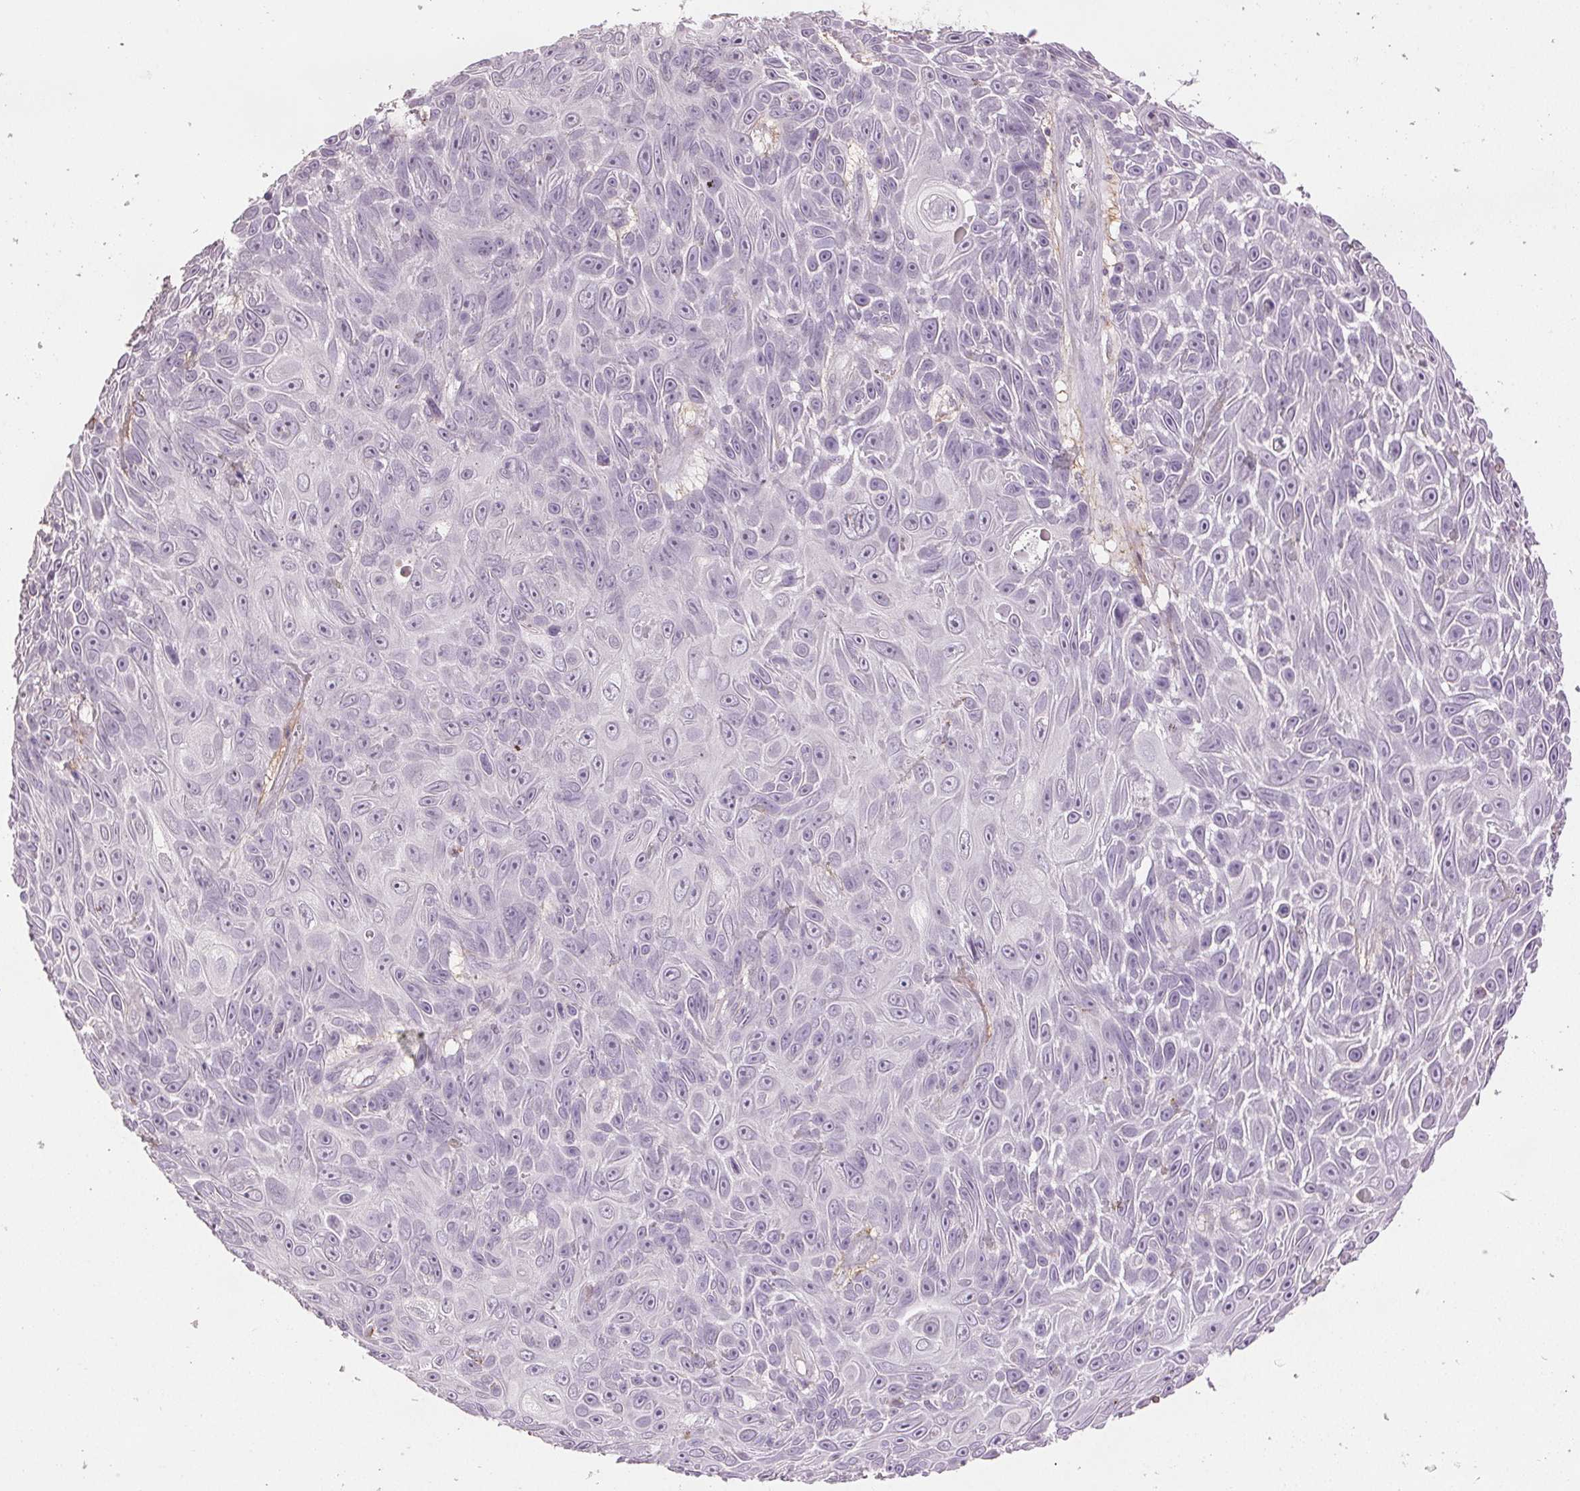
{"staining": {"intensity": "negative", "quantity": "none", "location": "none"}, "tissue": "skin cancer", "cell_type": "Tumor cells", "image_type": "cancer", "snomed": [{"axis": "morphology", "description": "Squamous cell carcinoma, NOS"}, {"axis": "topography", "description": "Skin"}], "caption": "Immunohistochemistry image of skin cancer stained for a protein (brown), which shows no positivity in tumor cells. (DAB IHC, high magnification).", "gene": "FBN1", "patient": {"sex": "male", "age": 82}}